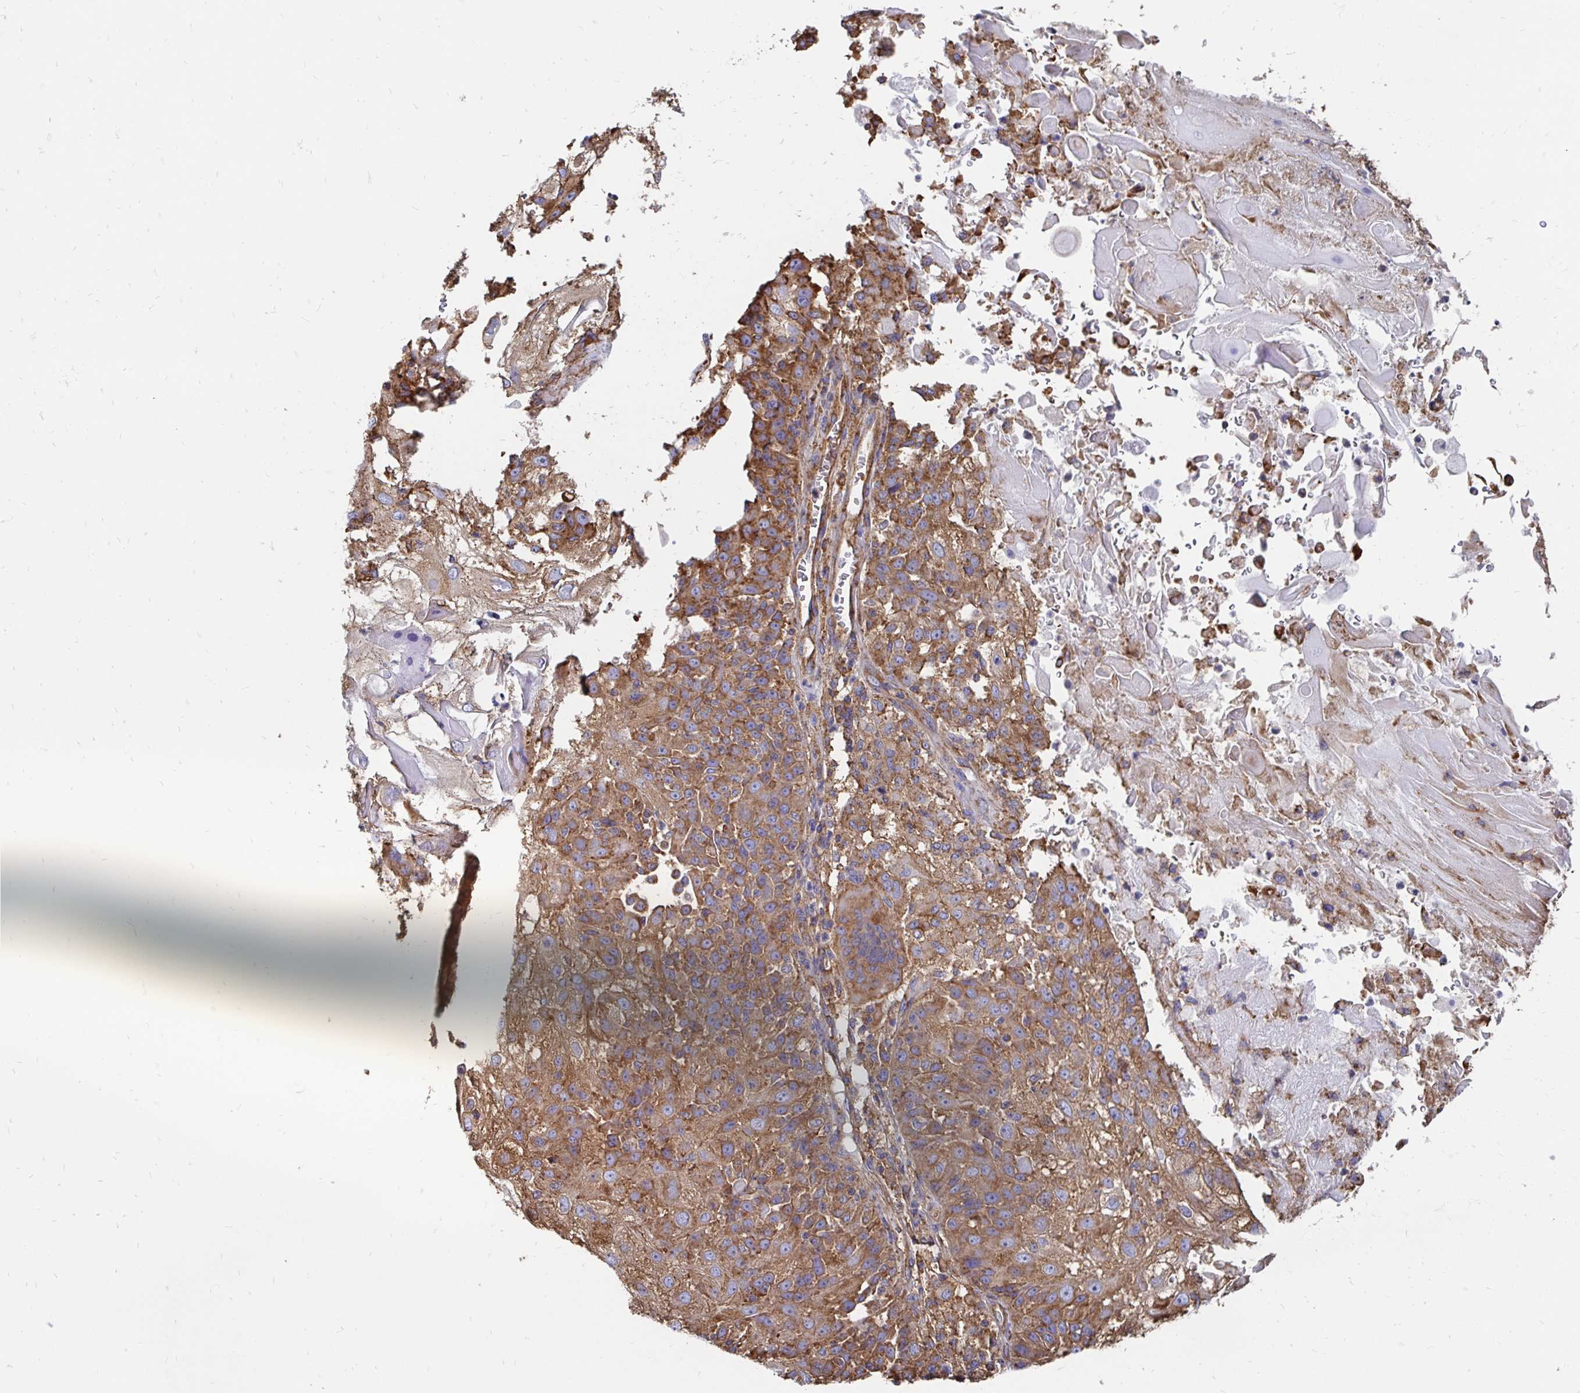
{"staining": {"intensity": "moderate", "quantity": ">75%", "location": "cytoplasmic/membranous"}, "tissue": "skin cancer", "cell_type": "Tumor cells", "image_type": "cancer", "snomed": [{"axis": "morphology", "description": "Normal tissue, NOS"}, {"axis": "morphology", "description": "Squamous cell carcinoma, NOS"}, {"axis": "topography", "description": "Skin"}], "caption": "IHC histopathology image of neoplastic tissue: skin cancer (squamous cell carcinoma) stained using immunohistochemistry (IHC) demonstrates medium levels of moderate protein expression localized specifically in the cytoplasmic/membranous of tumor cells, appearing as a cytoplasmic/membranous brown color.", "gene": "CLTC", "patient": {"sex": "female", "age": 83}}